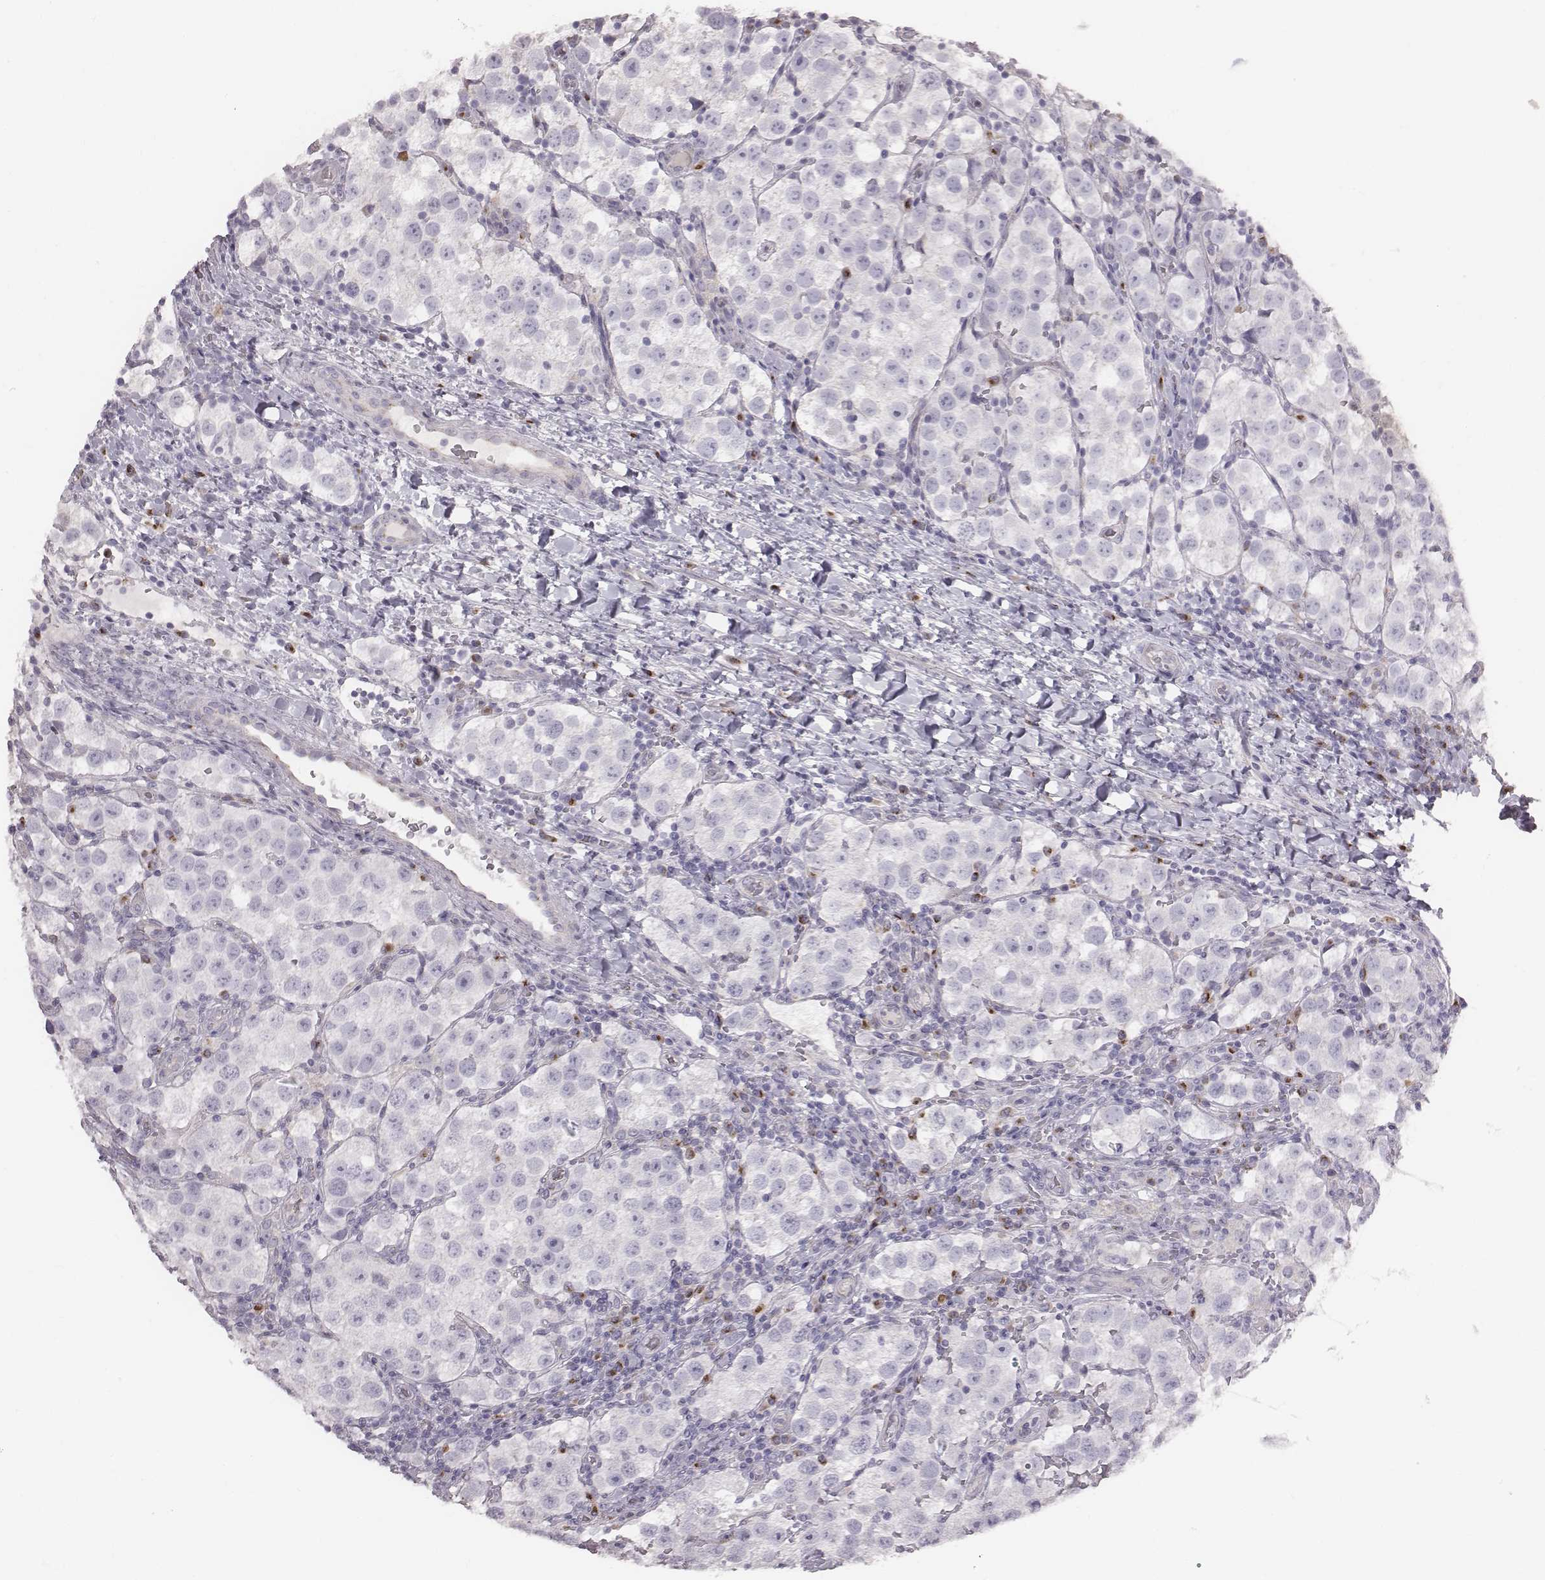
{"staining": {"intensity": "negative", "quantity": "none", "location": "none"}, "tissue": "testis cancer", "cell_type": "Tumor cells", "image_type": "cancer", "snomed": [{"axis": "morphology", "description": "Seminoma, NOS"}, {"axis": "topography", "description": "Testis"}], "caption": "The image demonstrates no significant positivity in tumor cells of testis cancer (seminoma). (DAB immunohistochemistry (IHC) with hematoxylin counter stain).", "gene": "C6orf58", "patient": {"sex": "male", "age": 37}}